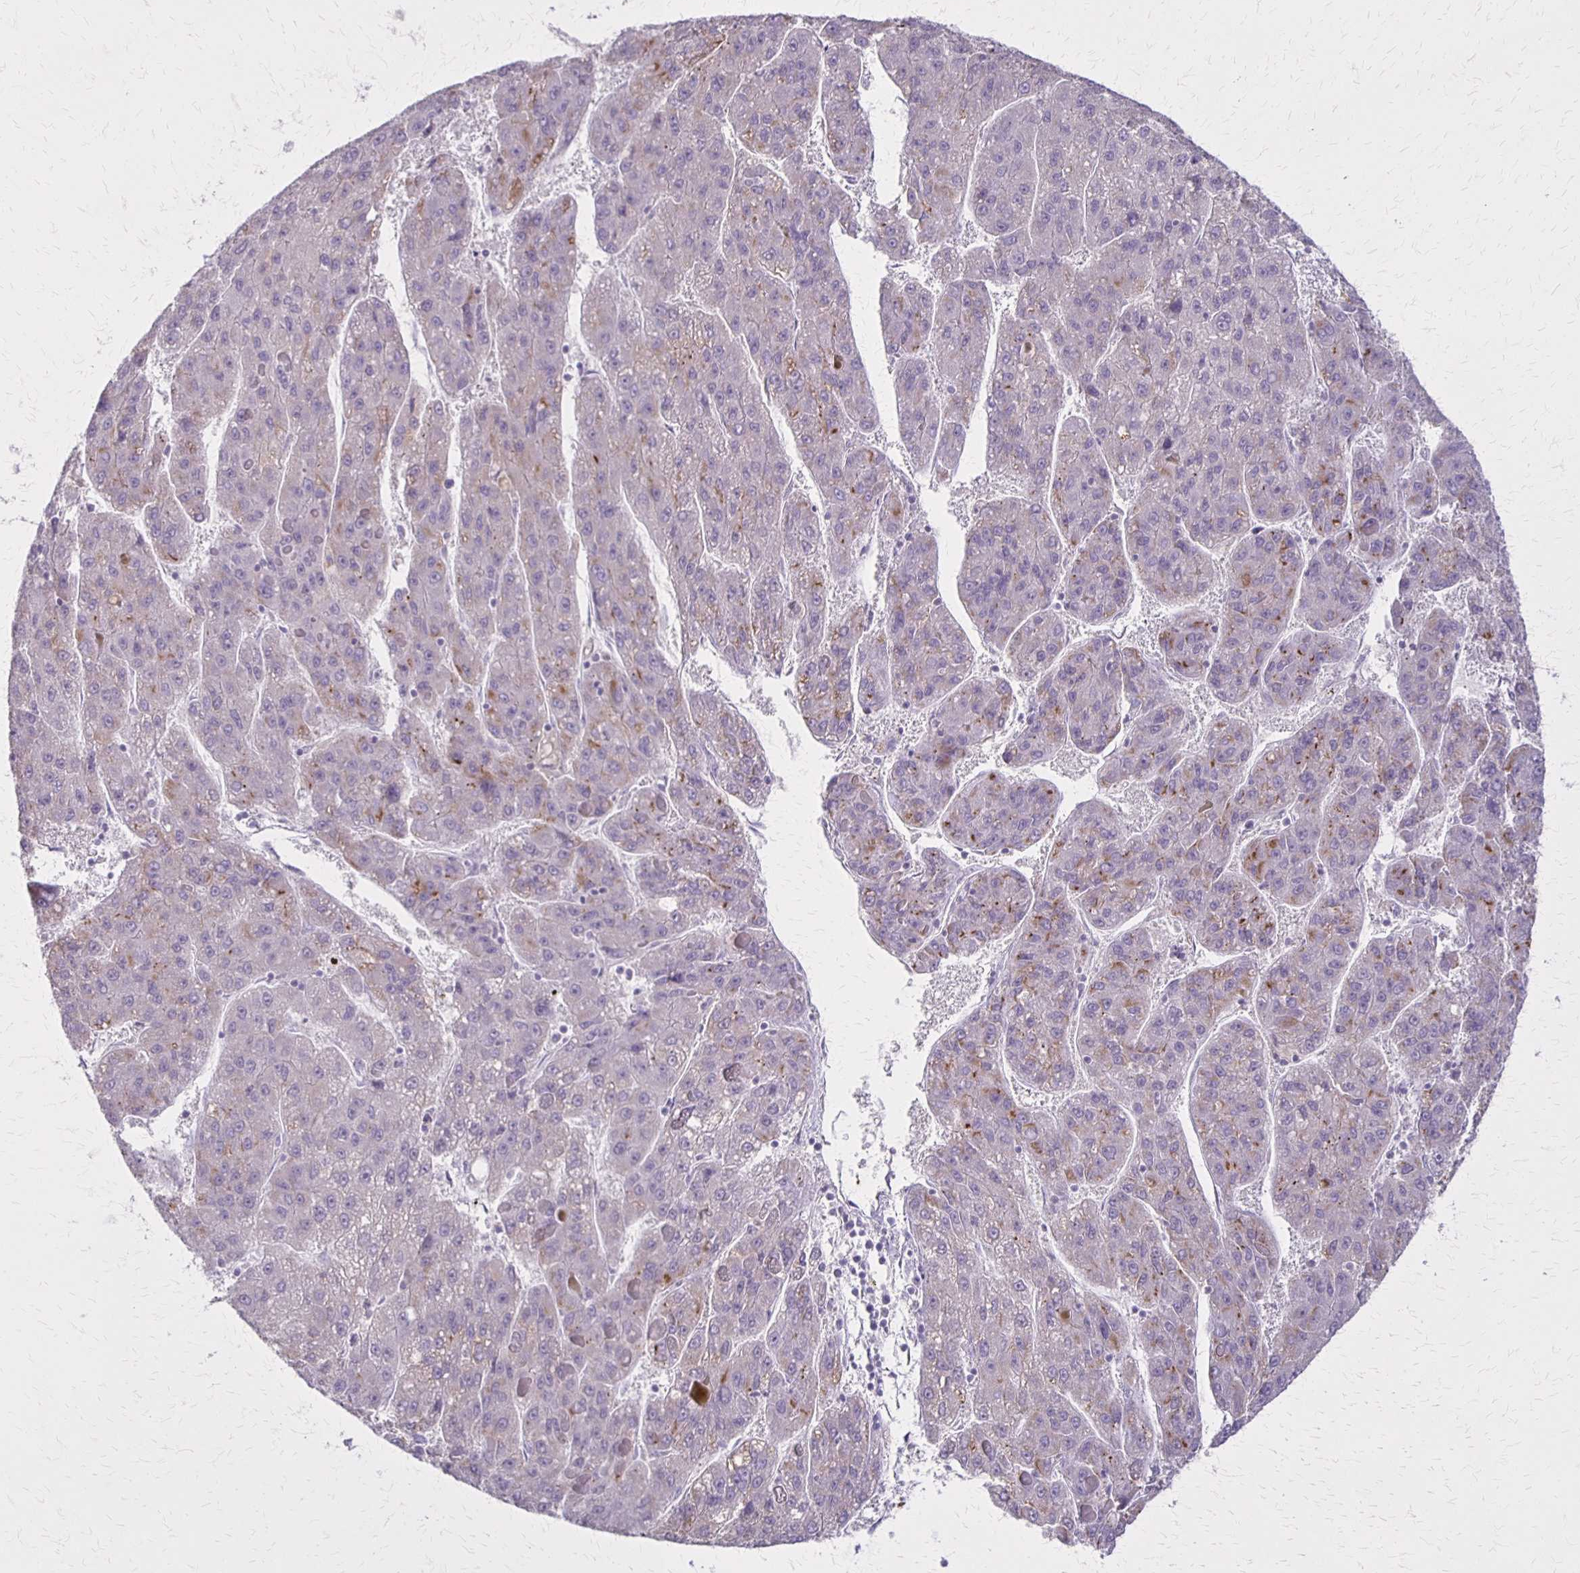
{"staining": {"intensity": "negative", "quantity": "none", "location": "none"}, "tissue": "liver cancer", "cell_type": "Tumor cells", "image_type": "cancer", "snomed": [{"axis": "morphology", "description": "Carcinoma, Hepatocellular, NOS"}, {"axis": "topography", "description": "Liver"}], "caption": "Protein analysis of liver cancer (hepatocellular carcinoma) exhibits no significant positivity in tumor cells.", "gene": "SLC35E2B", "patient": {"sex": "female", "age": 82}}